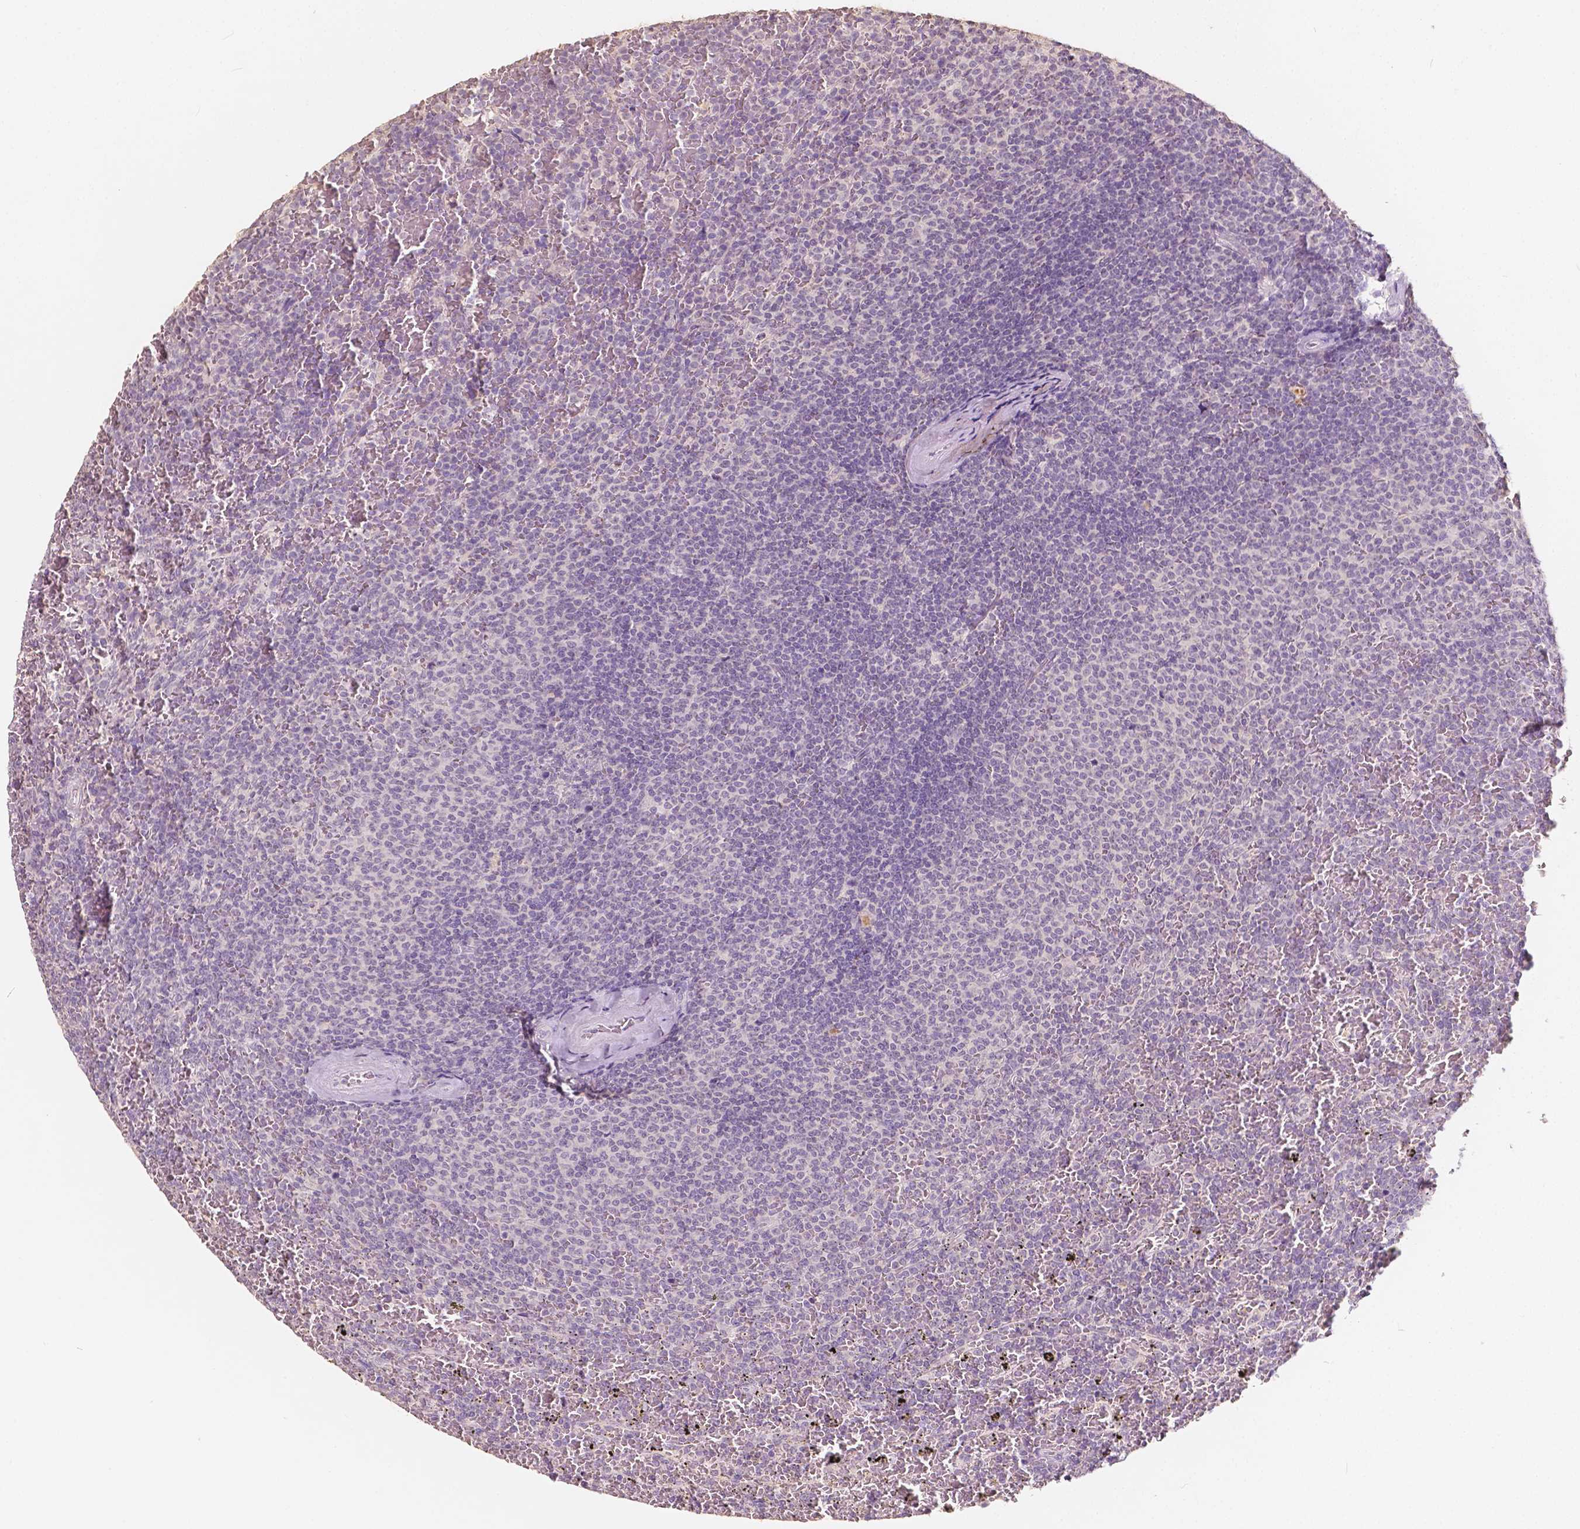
{"staining": {"intensity": "negative", "quantity": "none", "location": "none"}, "tissue": "lymphoma", "cell_type": "Tumor cells", "image_type": "cancer", "snomed": [{"axis": "morphology", "description": "Malignant lymphoma, non-Hodgkin's type, Low grade"}, {"axis": "topography", "description": "Spleen"}], "caption": "DAB immunohistochemical staining of lymphoma exhibits no significant positivity in tumor cells. (DAB immunohistochemistry (IHC) visualized using brightfield microscopy, high magnification).", "gene": "SOX15", "patient": {"sex": "female", "age": 77}}